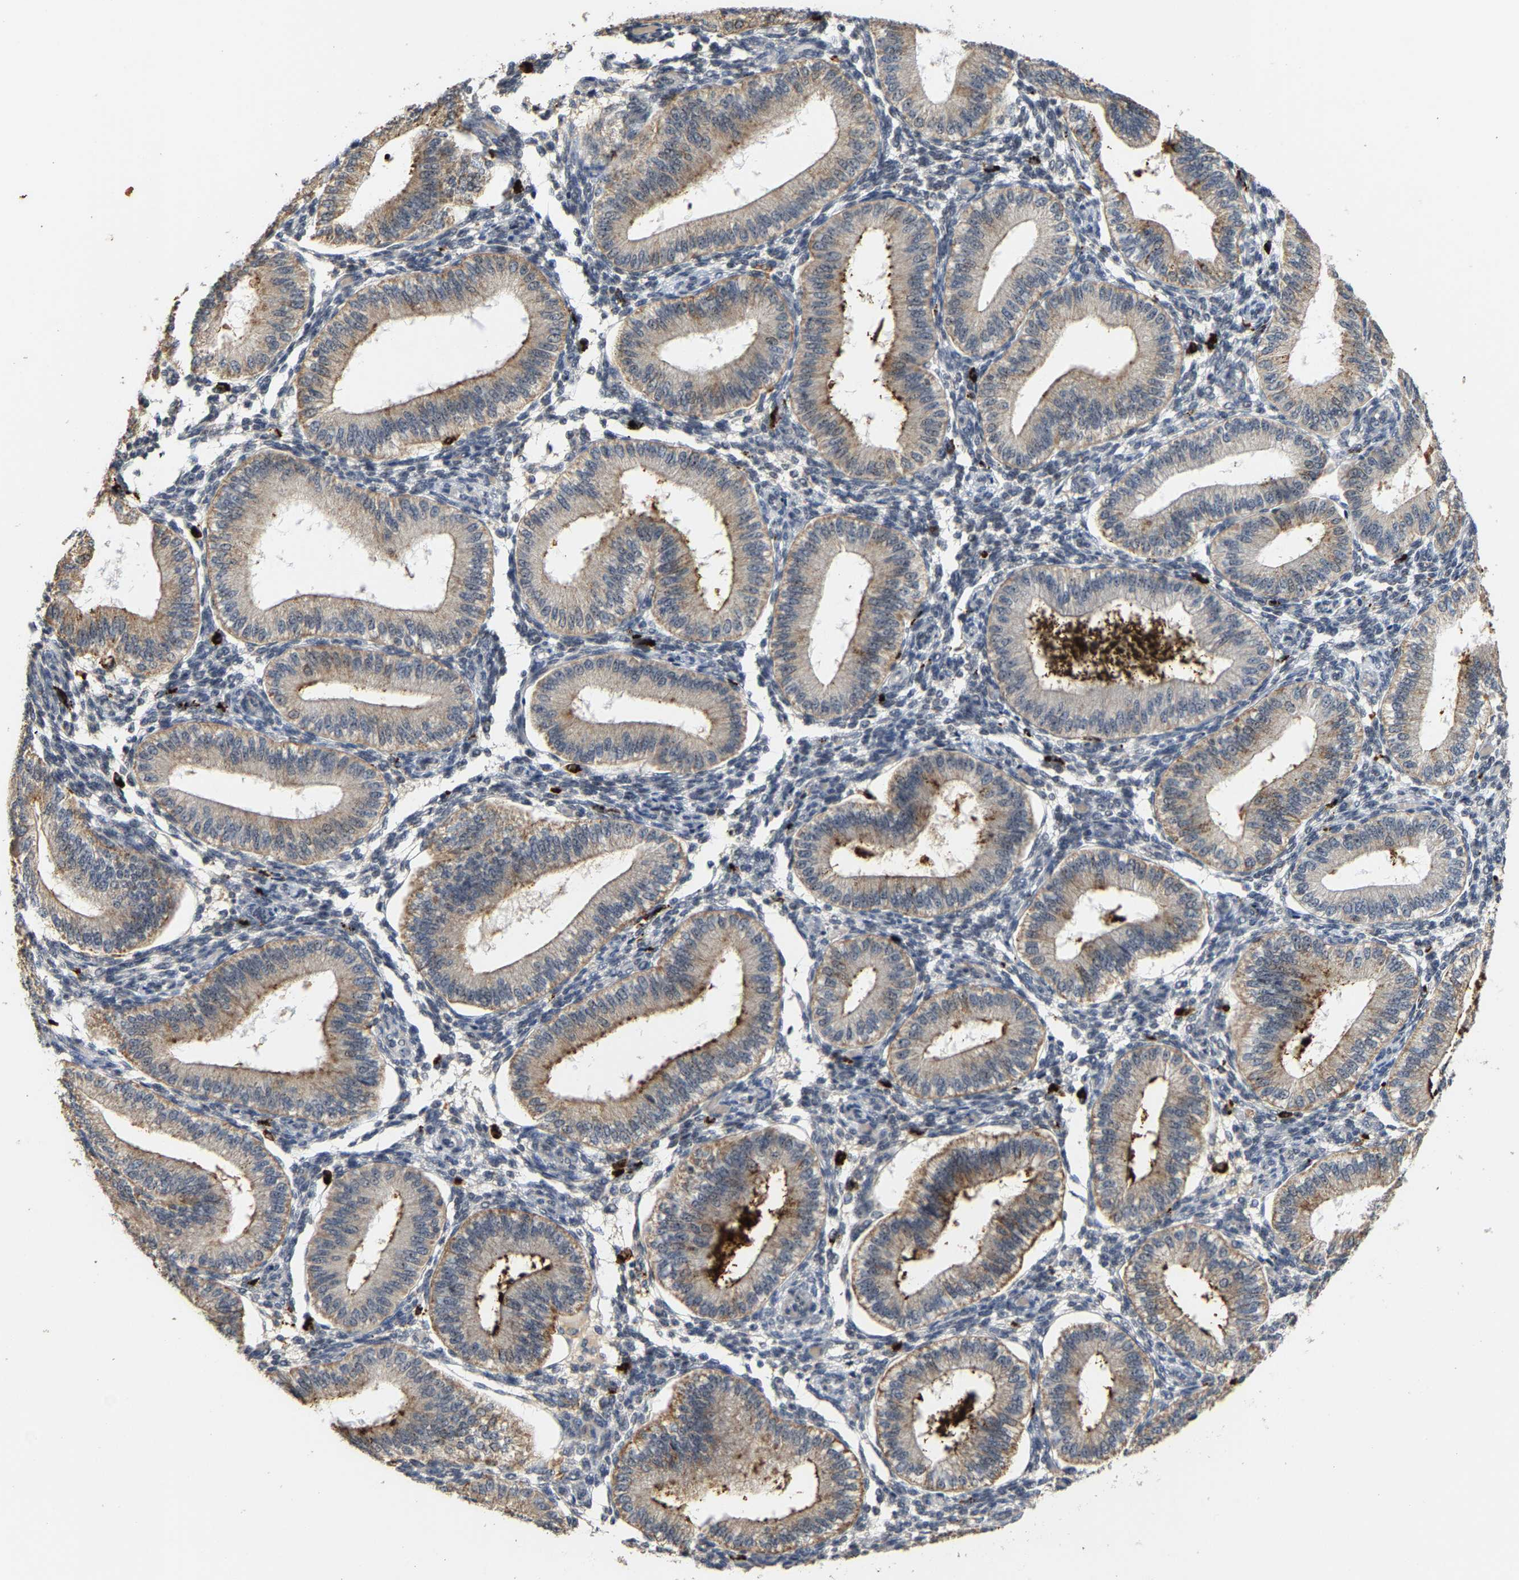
{"staining": {"intensity": "moderate", "quantity": "25%-75%", "location": "cytoplasmic/membranous"}, "tissue": "endometrium", "cell_type": "Cells in endometrial stroma", "image_type": "normal", "snomed": [{"axis": "morphology", "description": "Normal tissue, NOS"}, {"axis": "topography", "description": "Endometrium"}], "caption": "Cells in endometrial stroma reveal medium levels of moderate cytoplasmic/membranous positivity in approximately 25%-75% of cells in benign human endometrium. (DAB (3,3'-diaminobenzidine) IHC with brightfield microscopy, high magnification).", "gene": "NOP58", "patient": {"sex": "female", "age": 39}}